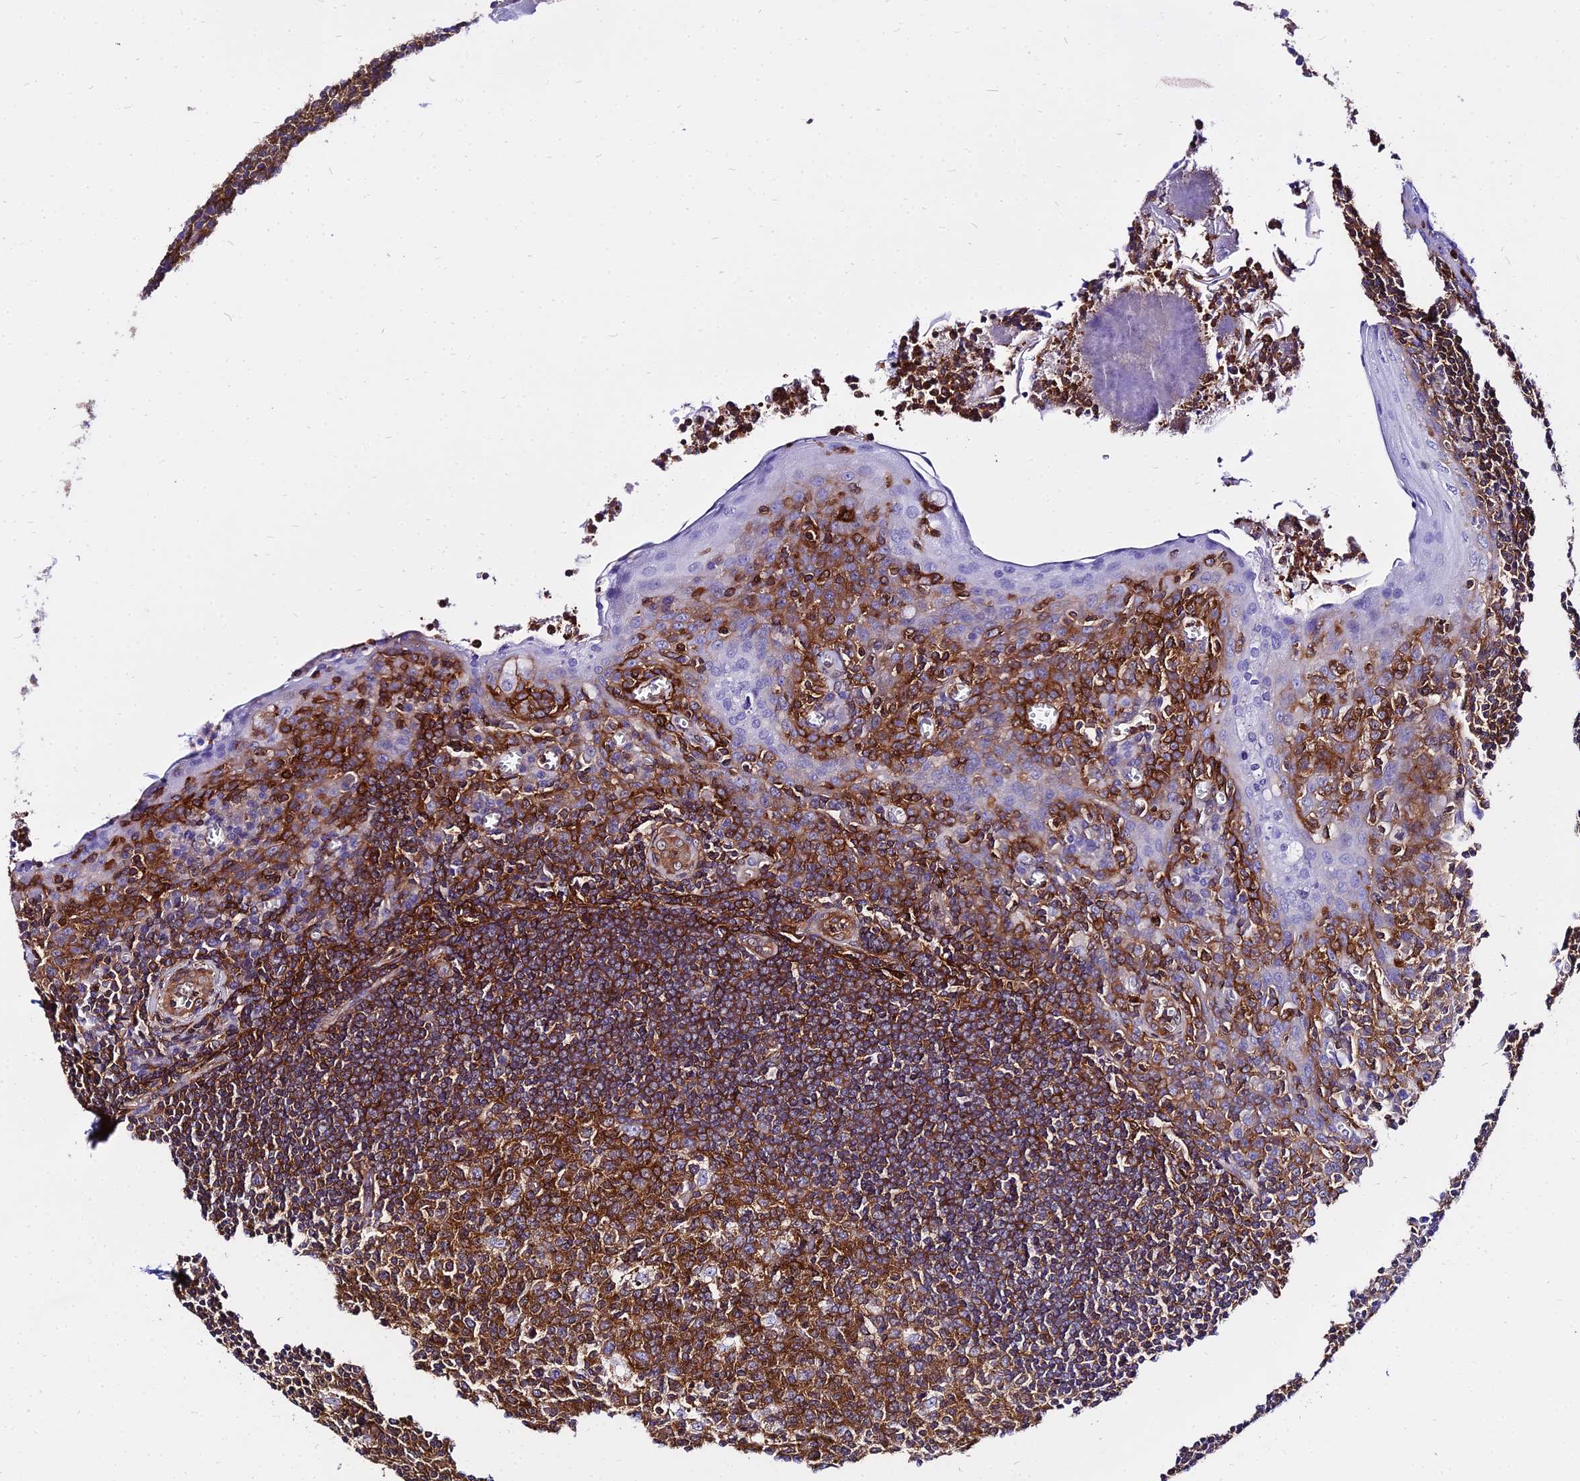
{"staining": {"intensity": "strong", "quantity": ">75%", "location": "cytoplasmic/membranous"}, "tissue": "tonsil", "cell_type": "Germinal center cells", "image_type": "normal", "snomed": [{"axis": "morphology", "description": "Normal tissue, NOS"}, {"axis": "topography", "description": "Tonsil"}], "caption": "Immunohistochemistry (IHC) (DAB (3,3'-diaminobenzidine)) staining of normal human tonsil demonstrates strong cytoplasmic/membranous protein expression in approximately >75% of germinal center cells.", "gene": "CSRP1", "patient": {"sex": "male", "age": 27}}